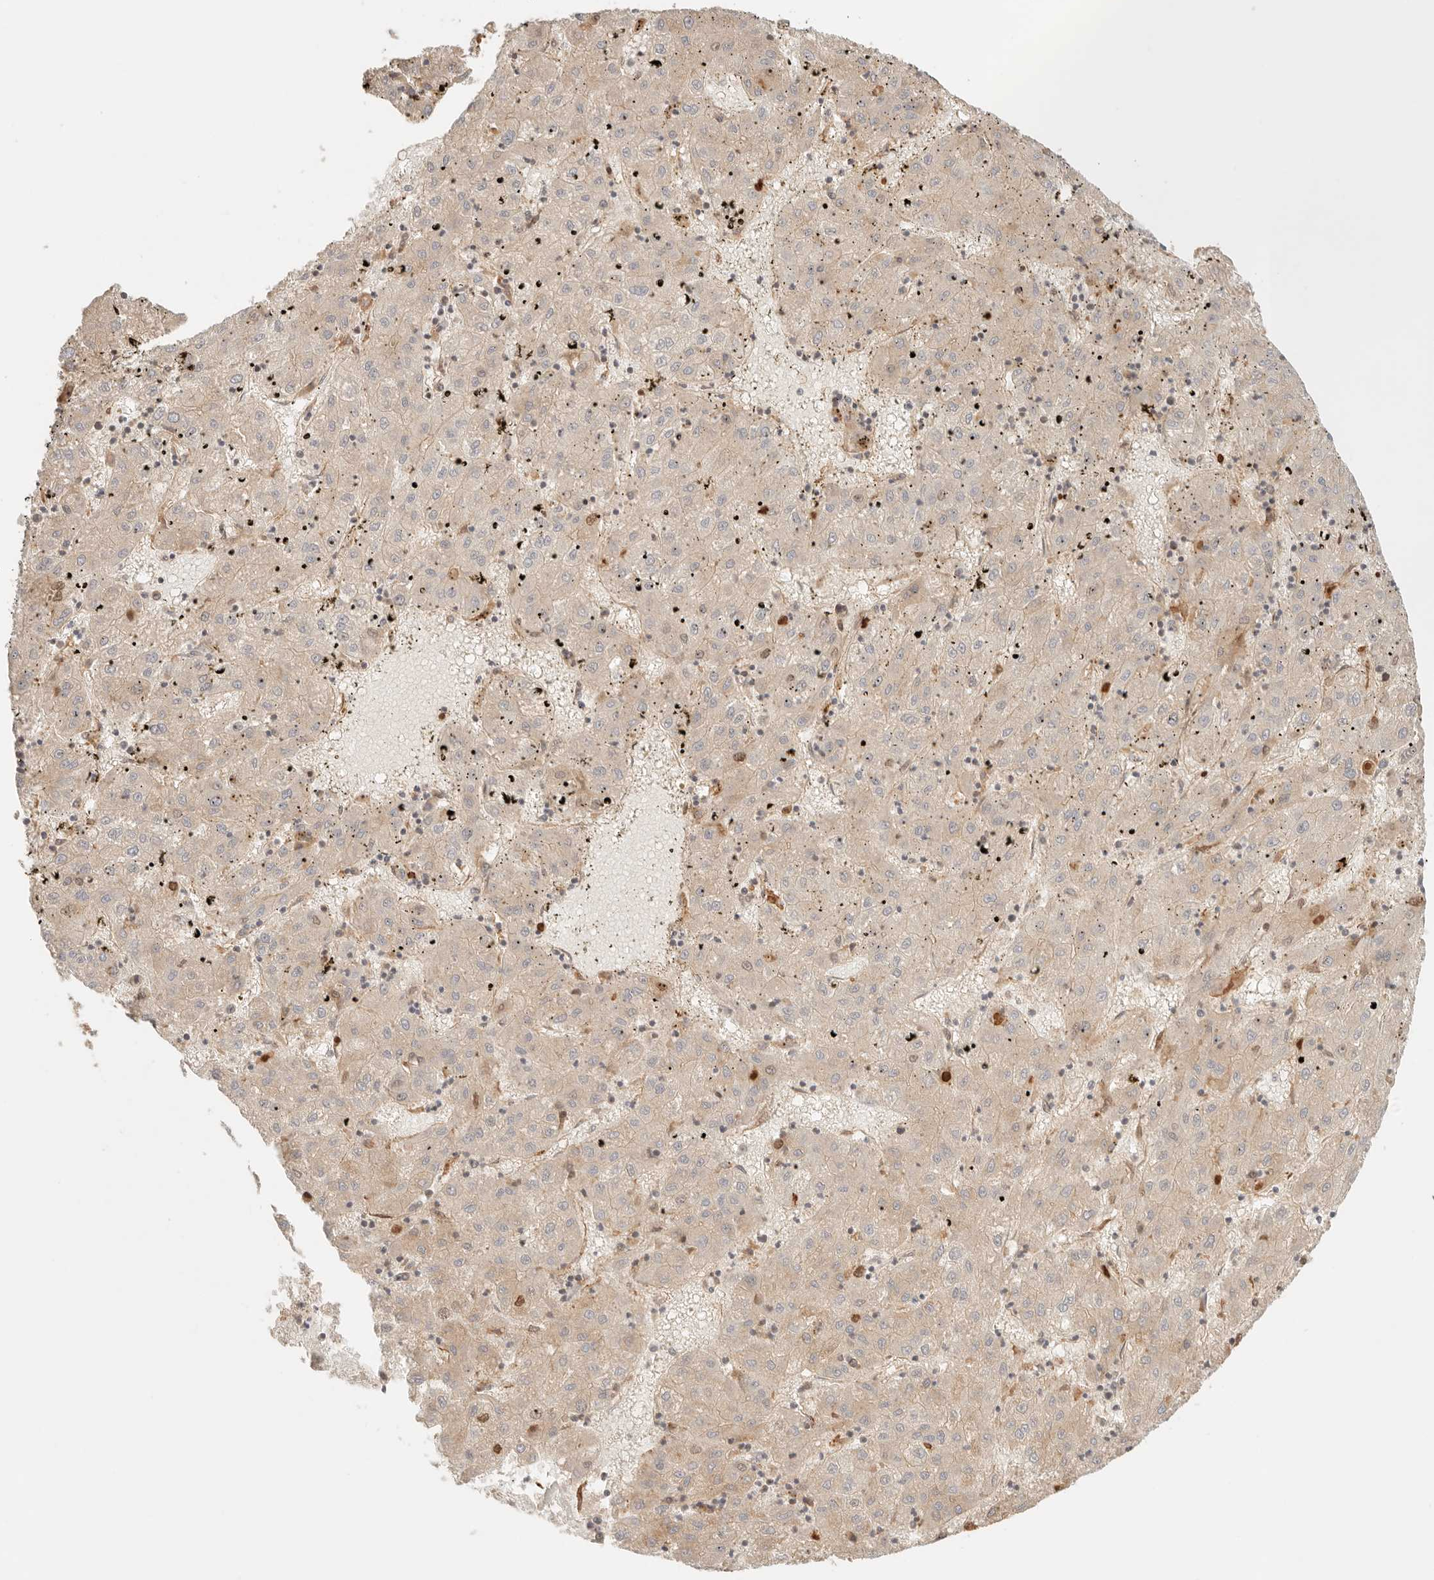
{"staining": {"intensity": "weak", "quantity": ">75%", "location": "cytoplasmic/membranous"}, "tissue": "liver cancer", "cell_type": "Tumor cells", "image_type": "cancer", "snomed": [{"axis": "morphology", "description": "Carcinoma, Hepatocellular, NOS"}, {"axis": "topography", "description": "Liver"}], "caption": "The micrograph exhibits immunohistochemical staining of hepatocellular carcinoma (liver). There is weak cytoplasmic/membranous positivity is appreciated in about >75% of tumor cells.", "gene": "IL1R2", "patient": {"sex": "male", "age": 72}}